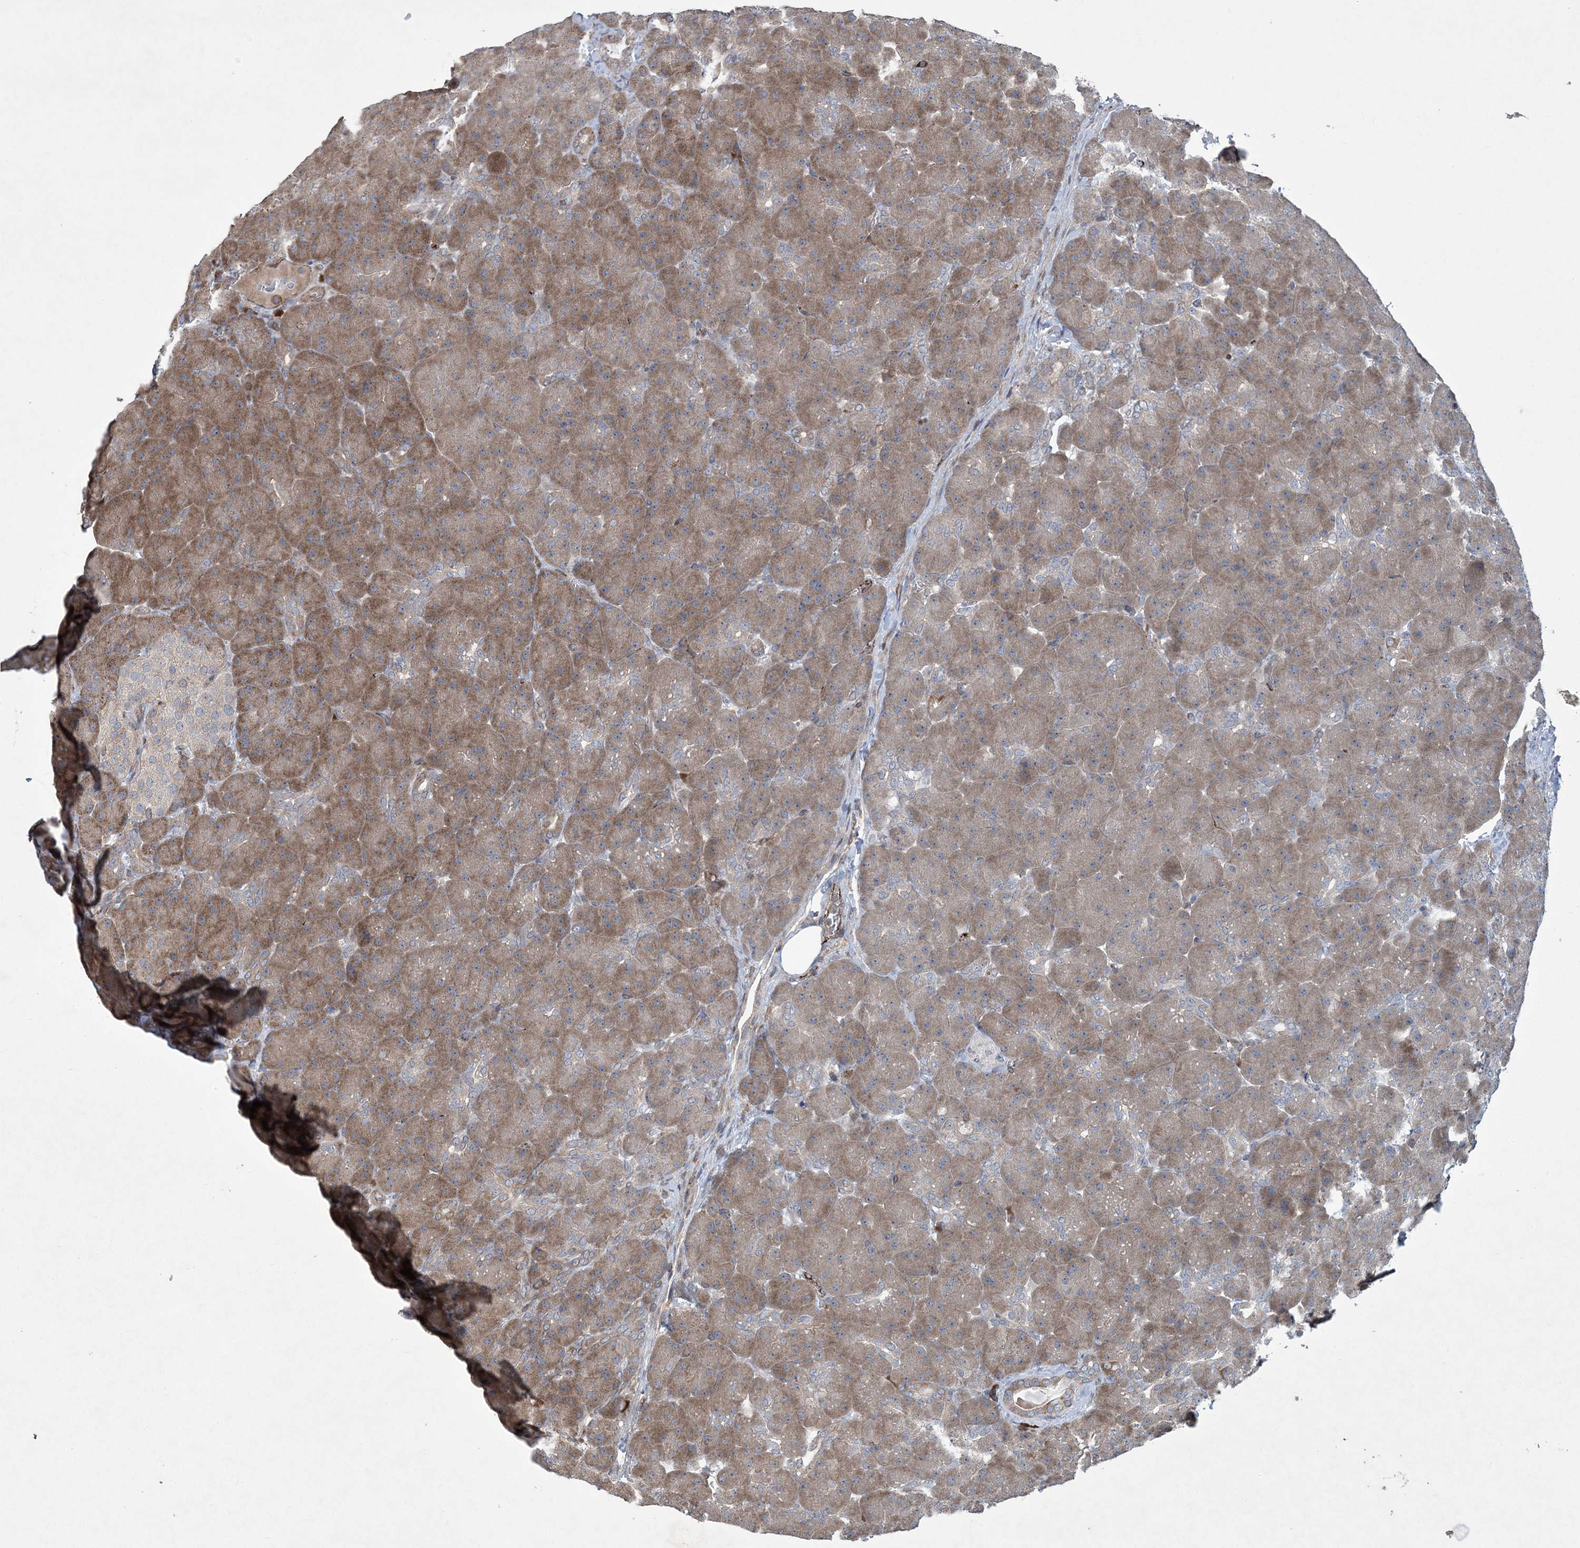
{"staining": {"intensity": "moderate", "quantity": ">75%", "location": "cytoplasmic/membranous"}, "tissue": "pancreas", "cell_type": "Exocrine glandular cells", "image_type": "normal", "snomed": [{"axis": "morphology", "description": "Normal tissue, NOS"}, {"axis": "topography", "description": "Pancreas"}], "caption": "A high-resolution image shows immunohistochemistry staining of unremarkable pancreas, which reveals moderate cytoplasmic/membranous positivity in about >75% of exocrine glandular cells. (IHC, brightfield microscopy, high magnification).", "gene": "N4BP2", "patient": {"sex": "male", "age": 66}}